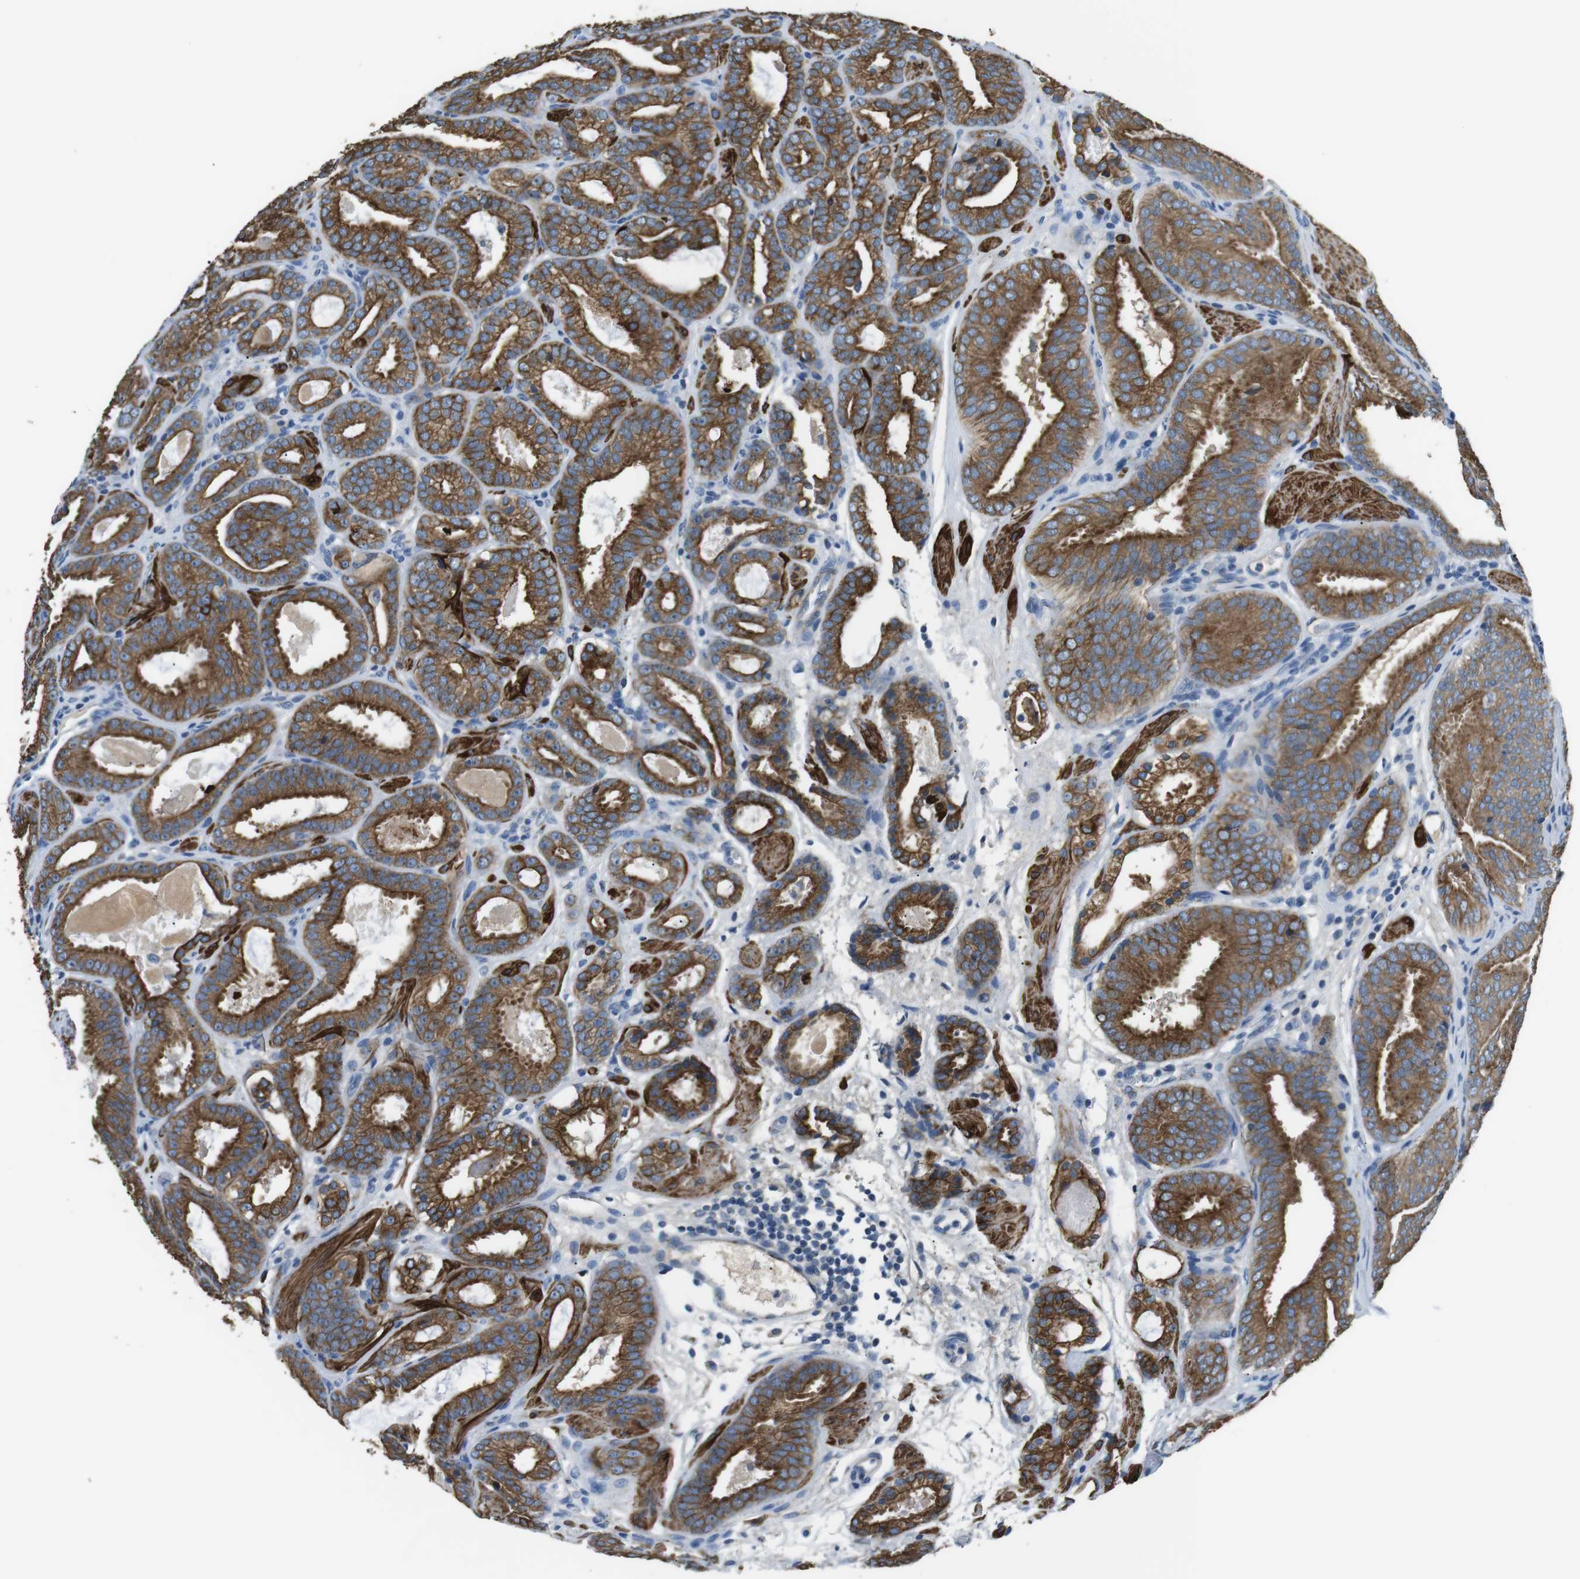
{"staining": {"intensity": "strong", "quantity": ">75%", "location": "cytoplasmic/membranous"}, "tissue": "prostate cancer", "cell_type": "Tumor cells", "image_type": "cancer", "snomed": [{"axis": "morphology", "description": "Adenocarcinoma, Low grade"}, {"axis": "topography", "description": "Prostate"}], "caption": "A high amount of strong cytoplasmic/membranous positivity is seen in about >75% of tumor cells in prostate cancer tissue. (Stains: DAB in brown, nuclei in blue, Microscopy: brightfield microscopy at high magnification).", "gene": "UNC5CL", "patient": {"sex": "male", "age": 69}}